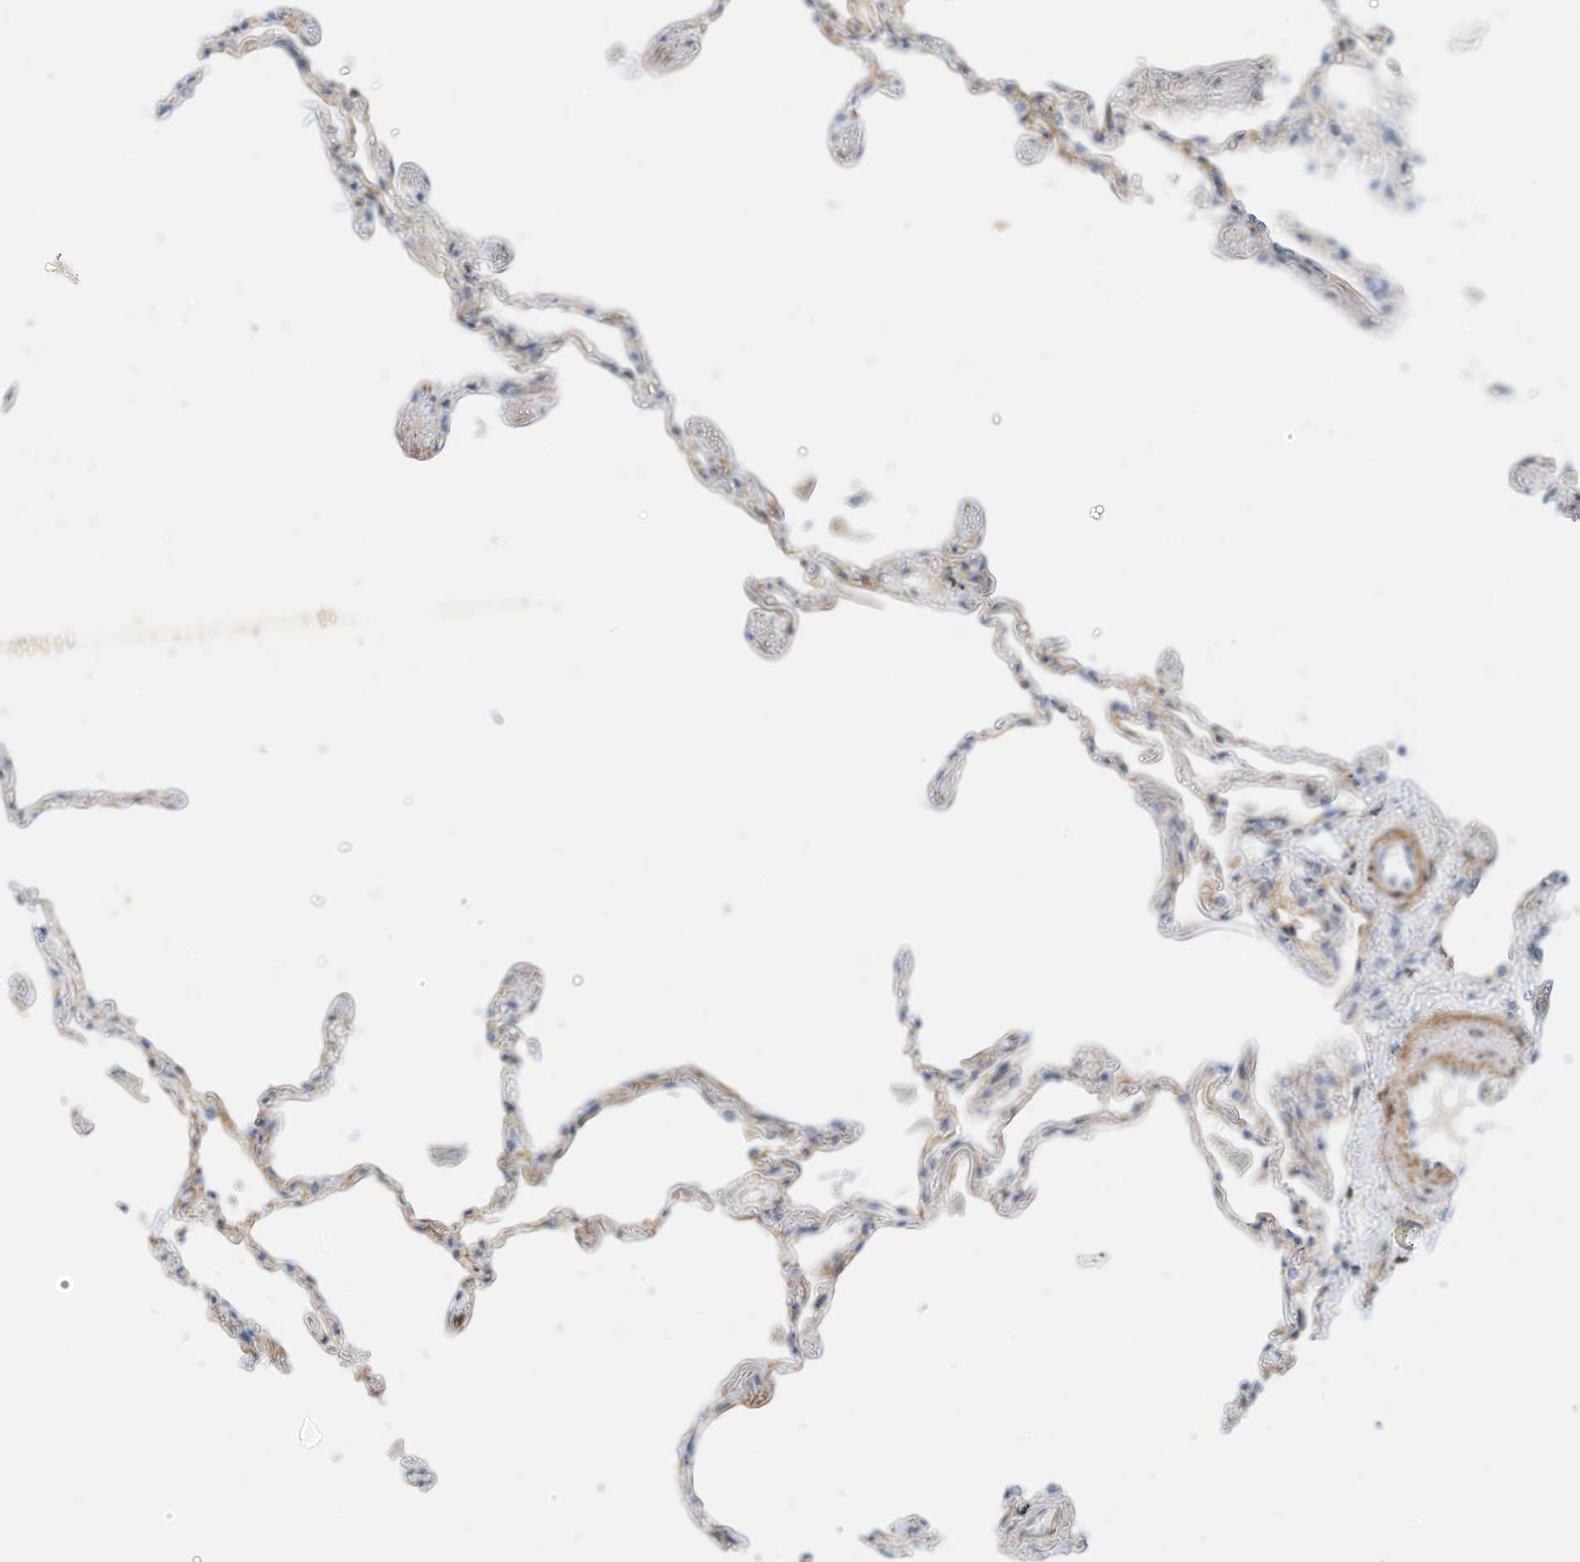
{"staining": {"intensity": "weak", "quantity": "<25%", "location": "cytoplasmic/membranous"}, "tissue": "lung", "cell_type": "Alveolar cells", "image_type": "normal", "snomed": [{"axis": "morphology", "description": "Normal tissue, NOS"}, {"axis": "topography", "description": "Lung"}], "caption": "Lung was stained to show a protein in brown. There is no significant staining in alveolar cells. (DAB immunohistochemistry (IHC) with hematoxylin counter stain).", "gene": "ARHGAP28", "patient": {"sex": "female", "age": 67}}